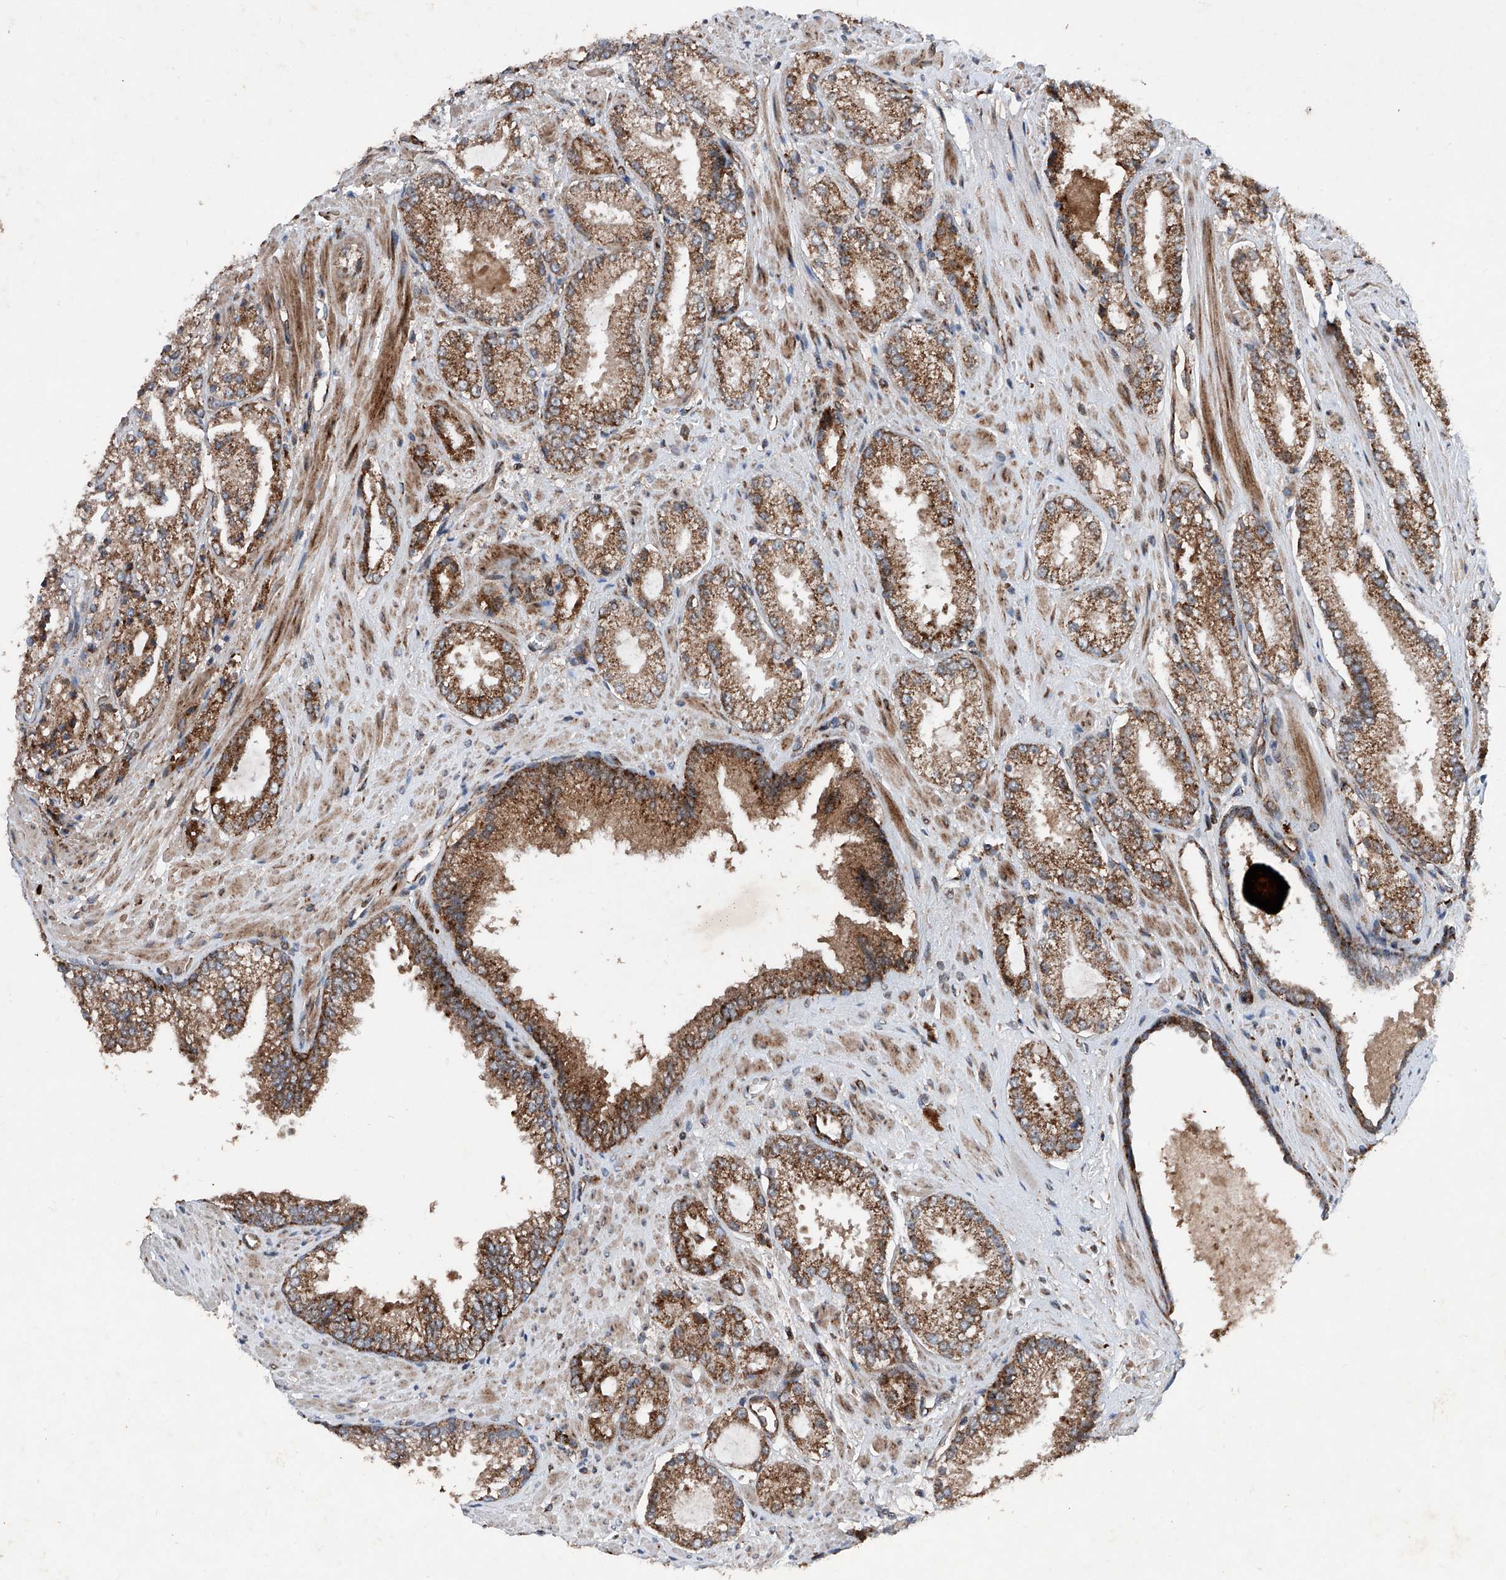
{"staining": {"intensity": "moderate", "quantity": ">75%", "location": "cytoplasmic/membranous"}, "tissue": "prostate cancer", "cell_type": "Tumor cells", "image_type": "cancer", "snomed": [{"axis": "morphology", "description": "Adenocarcinoma, High grade"}, {"axis": "topography", "description": "Prostate"}], "caption": "Immunohistochemistry (IHC) (DAB) staining of human adenocarcinoma (high-grade) (prostate) reveals moderate cytoplasmic/membranous protein staining in about >75% of tumor cells.", "gene": "DAD1", "patient": {"sex": "male", "age": 73}}